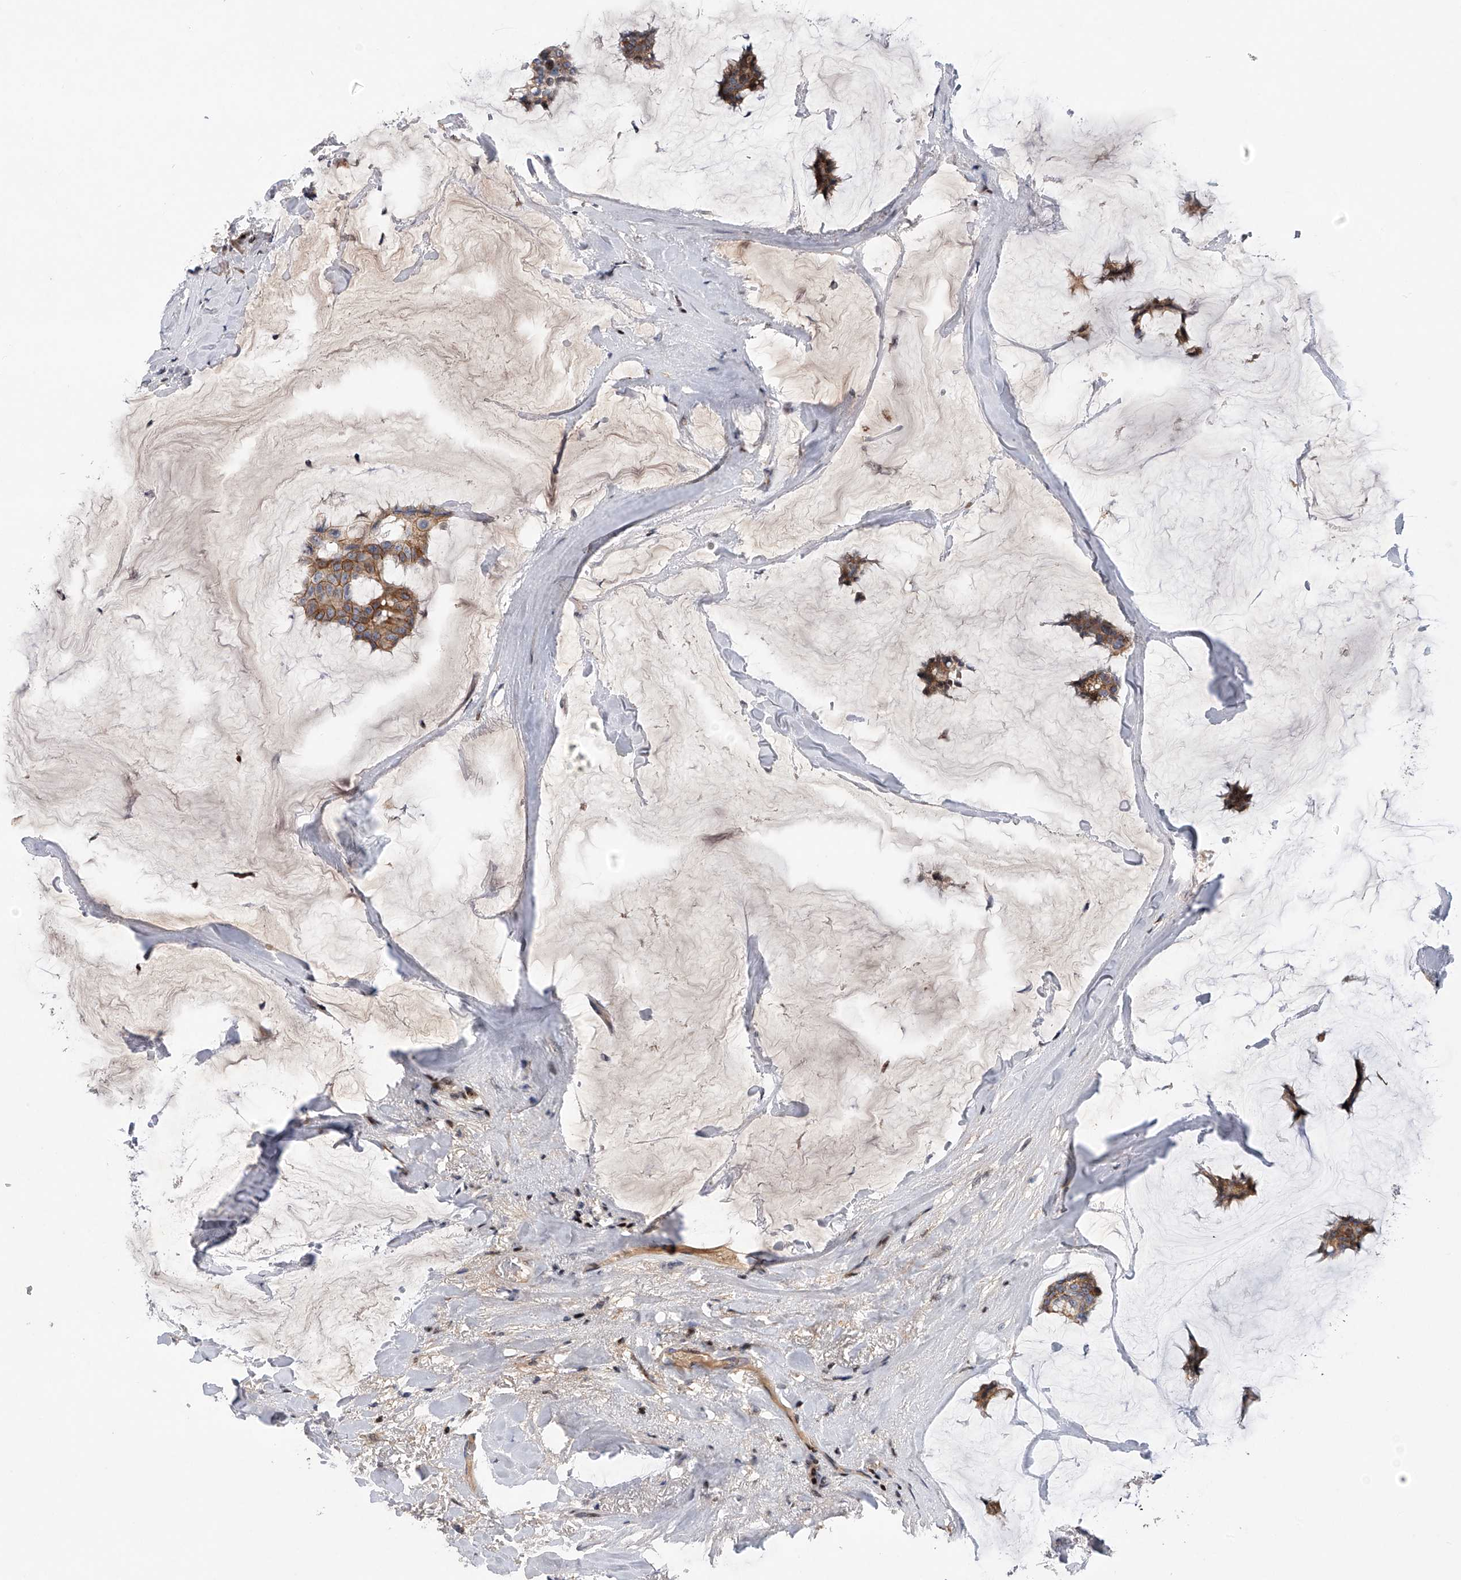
{"staining": {"intensity": "strong", "quantity": ">75%", "location": "cytoplasmic/membranous"}, "tissue": "breast cancer", "cell_type": "Tumor cells", "image_type": "cancer", "snomed": [{"axis": "morphology", "description": "Duct carcinoma"}, {"axis": "topography", "description": "Breast"}], "caption": "Protein analysis of breast intraductal carcinoma tissue shows strong cytoplasmic/membranous positivity in approximately >75% of tumor cells. The staining is performed using DAB brown chromogen to label protein expression. The nuclei are counter-stained blue using hematoxylin.", "gene": "CDH12", "patient": {"sex": "female", "age": 93}}